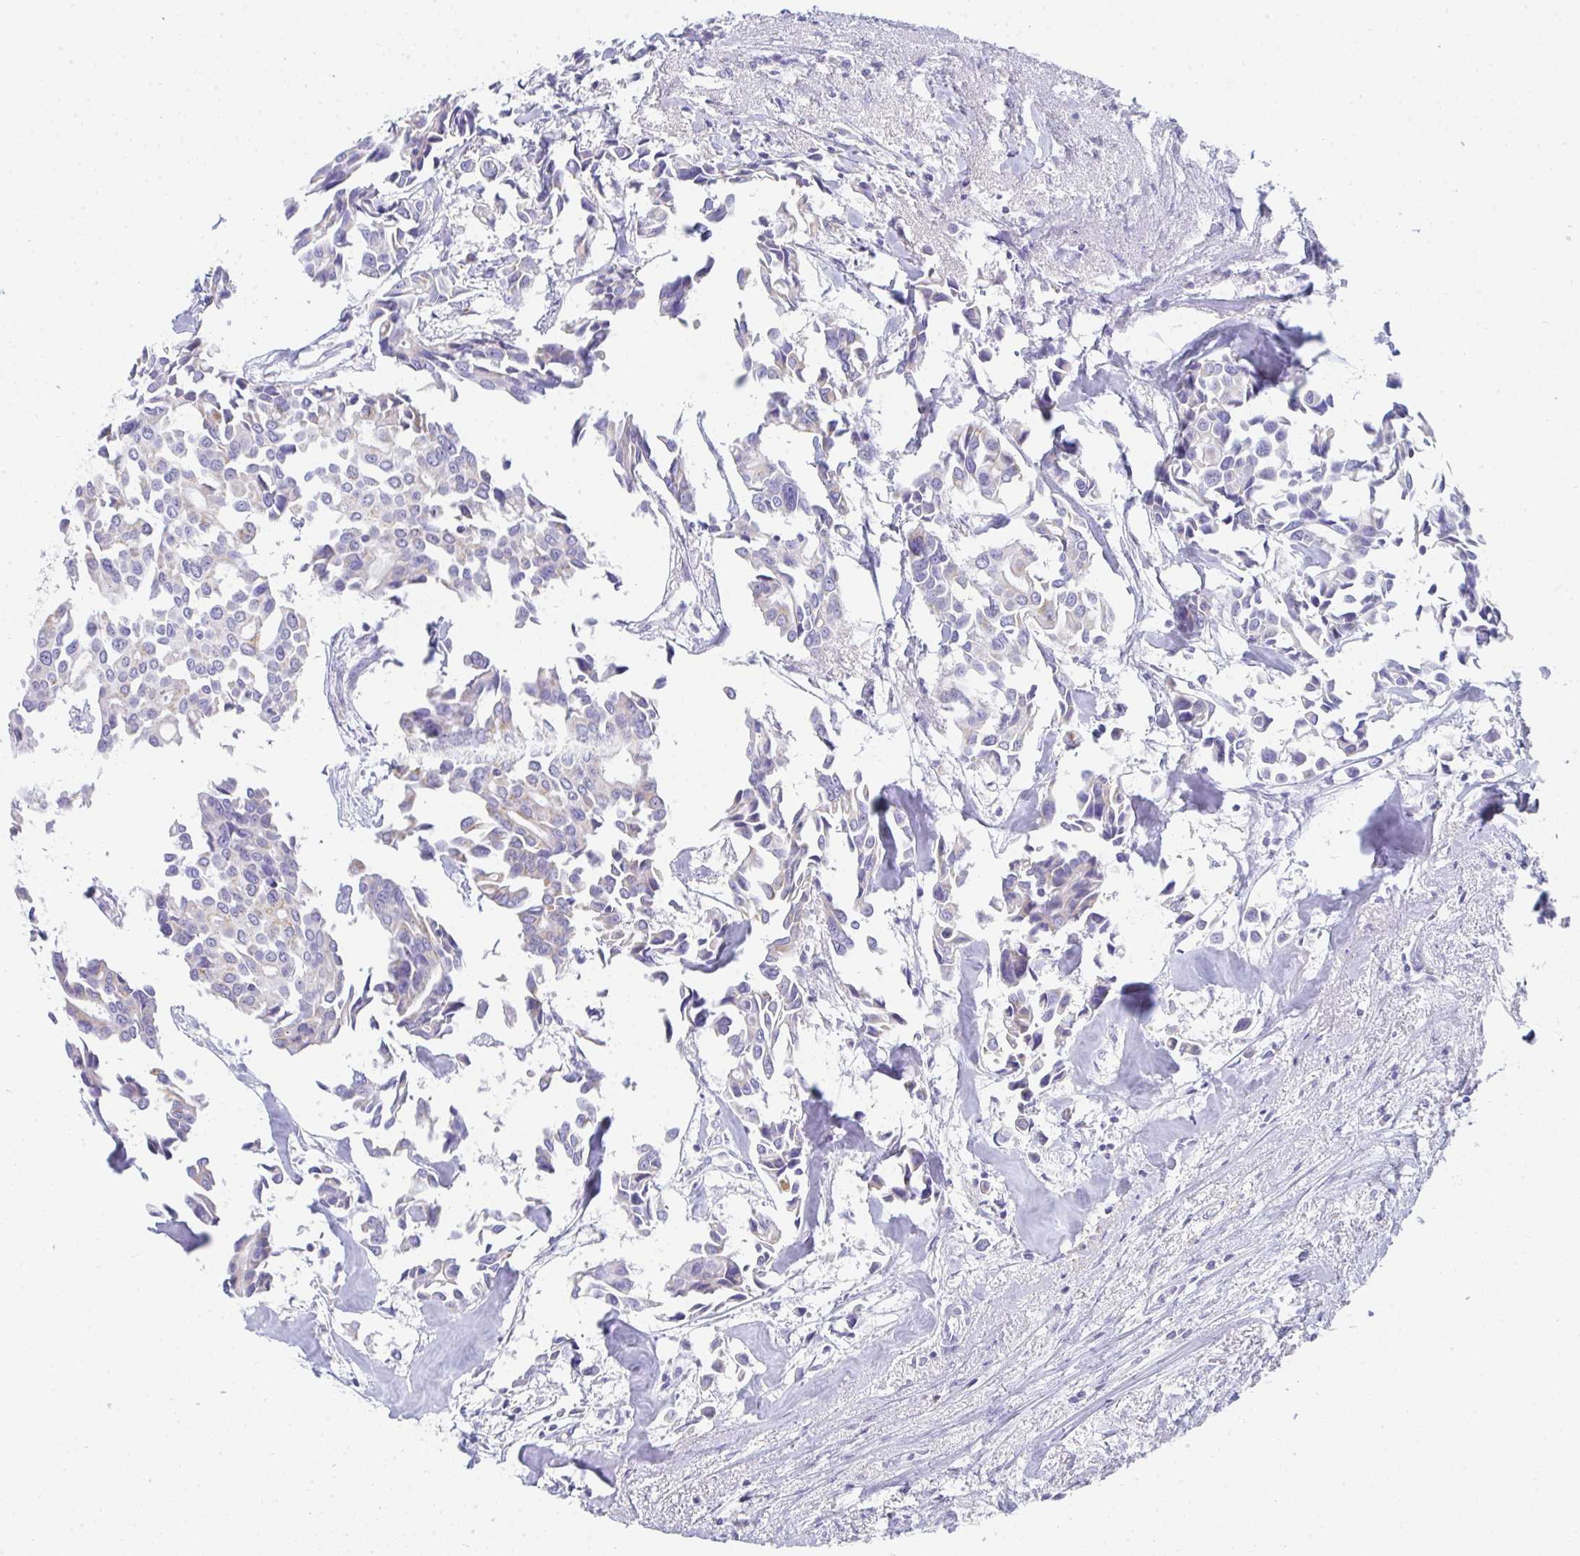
{"staining": {"intensity": "weak", "quantity": "25%-75%", "location": "cytoplasmic/membranous"}, "tissue": "breast cancer", "cell_type": "Tumor cells", "image_type": "cancer", "snomed": [{"axis": "morphology", "description": "Duct carcinoma"}, {"axis": "topography", "description": "Breast"}], "caption": "Immunohistochemical staining of human breast cancer (infiltrating ductal carcinoma) displays low levels of weak cytoplasmic/membranous protein positivity in about 25%-75% of tumor cells.", "gene": "AIFM1", "patient": {"sex": "female", "age": 54}}